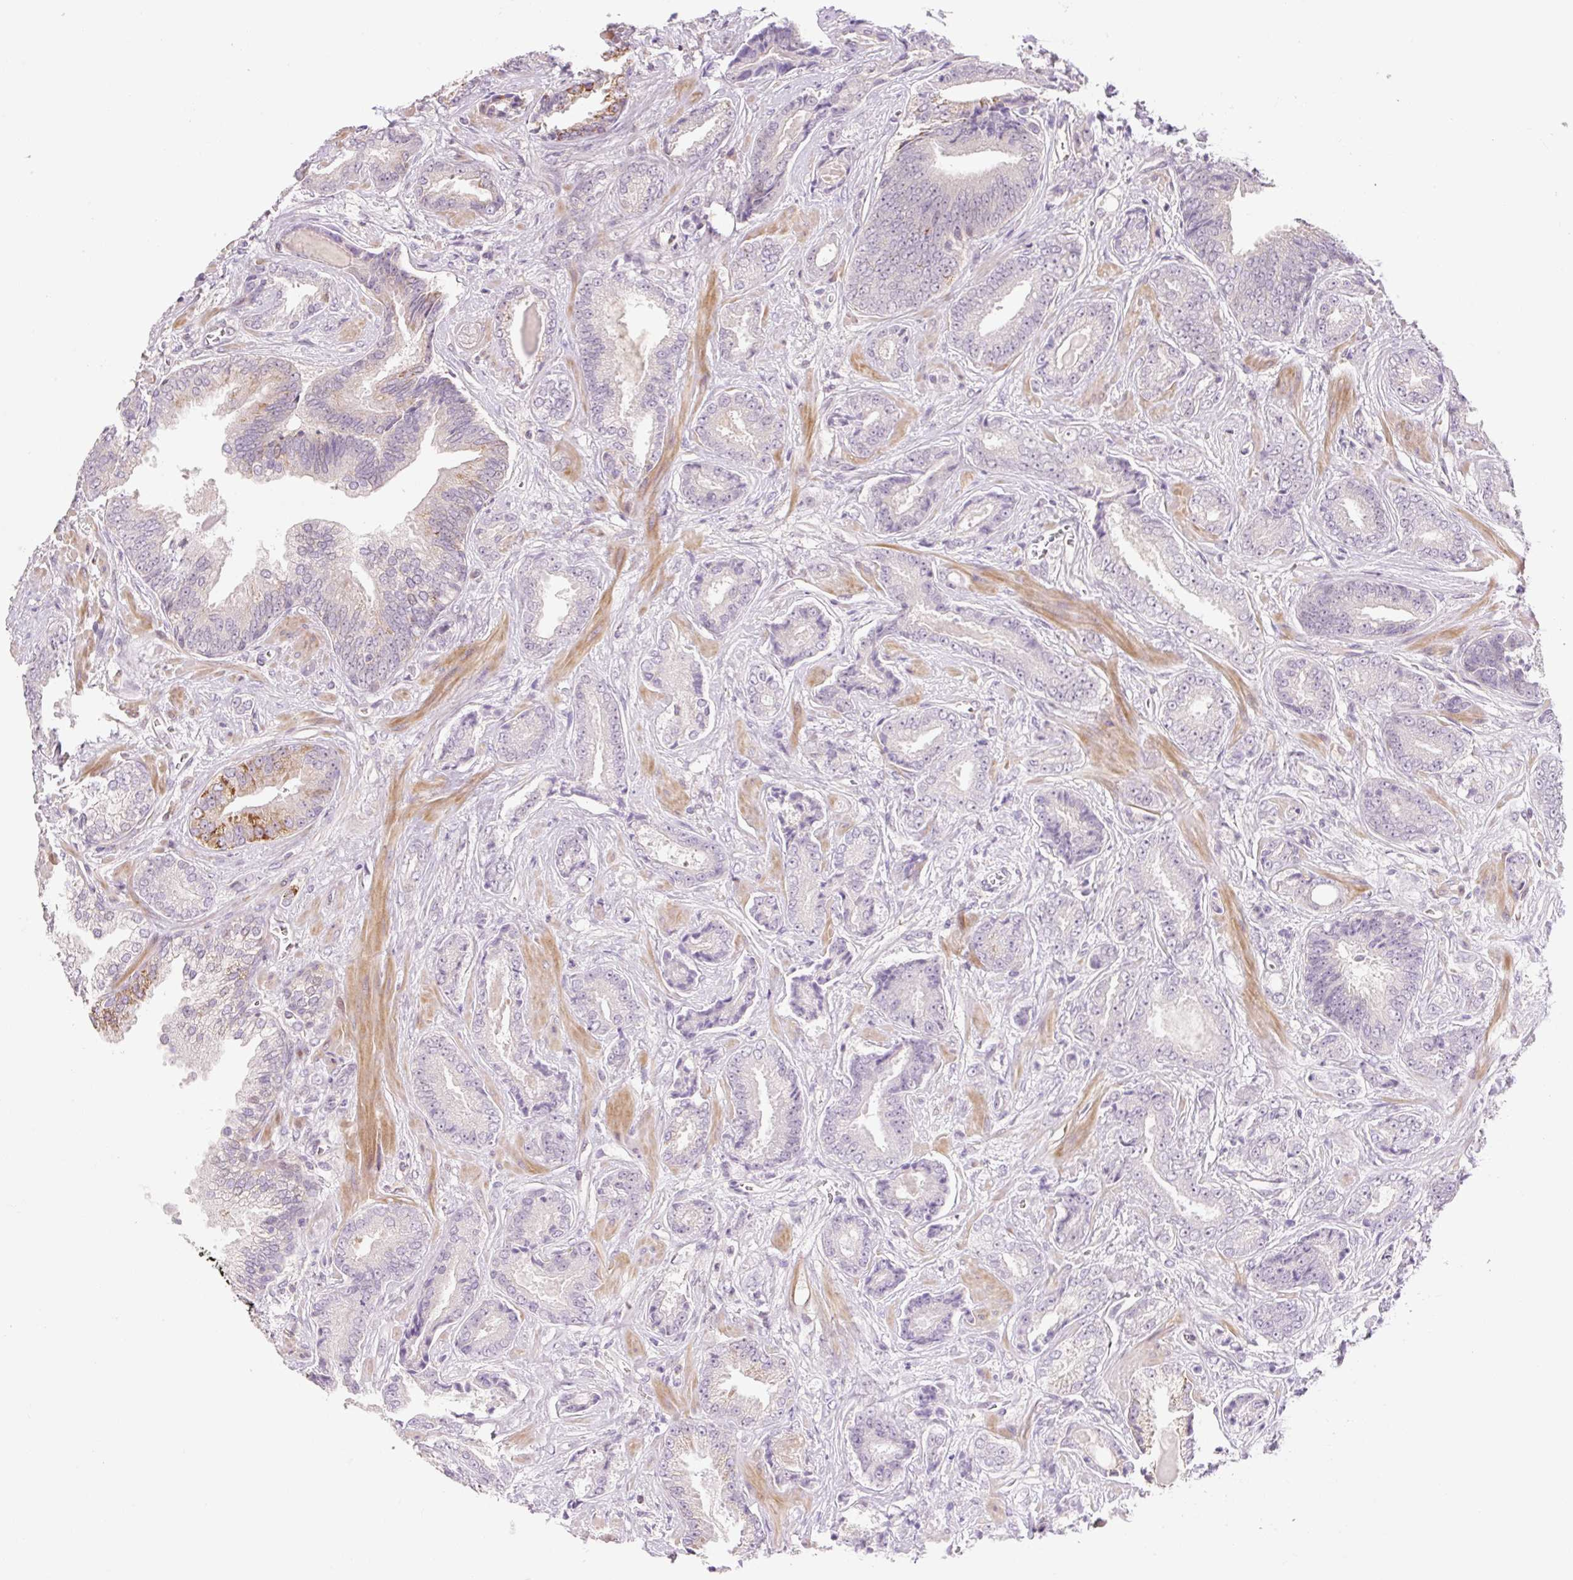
{"staining": {"intensity": "moderate", "quantity": "<25%", "location": "cytoplasmic/membranous"}, "tissue": "prostate cancer", "cell_type": "Tumor cells", "image_type": "cancer", "snomed": [{"axis": "morphology", "description": "Adenocarcinoma, Low grade"}, {"axis": "topography", "description": "Prostate"}], "caption": "Protein expression analysis of human prostate adenocarcinoma (low-grade) reveals moderate cytoplasmic/membranous expression in approximately <25% of tumor cells. (DAB (3,3'-diaminobenzidine) IHC with brightfield microscopy, high magnification).", "gene": "ZNF552", "patient": {"sex": "male", "age": 62}}